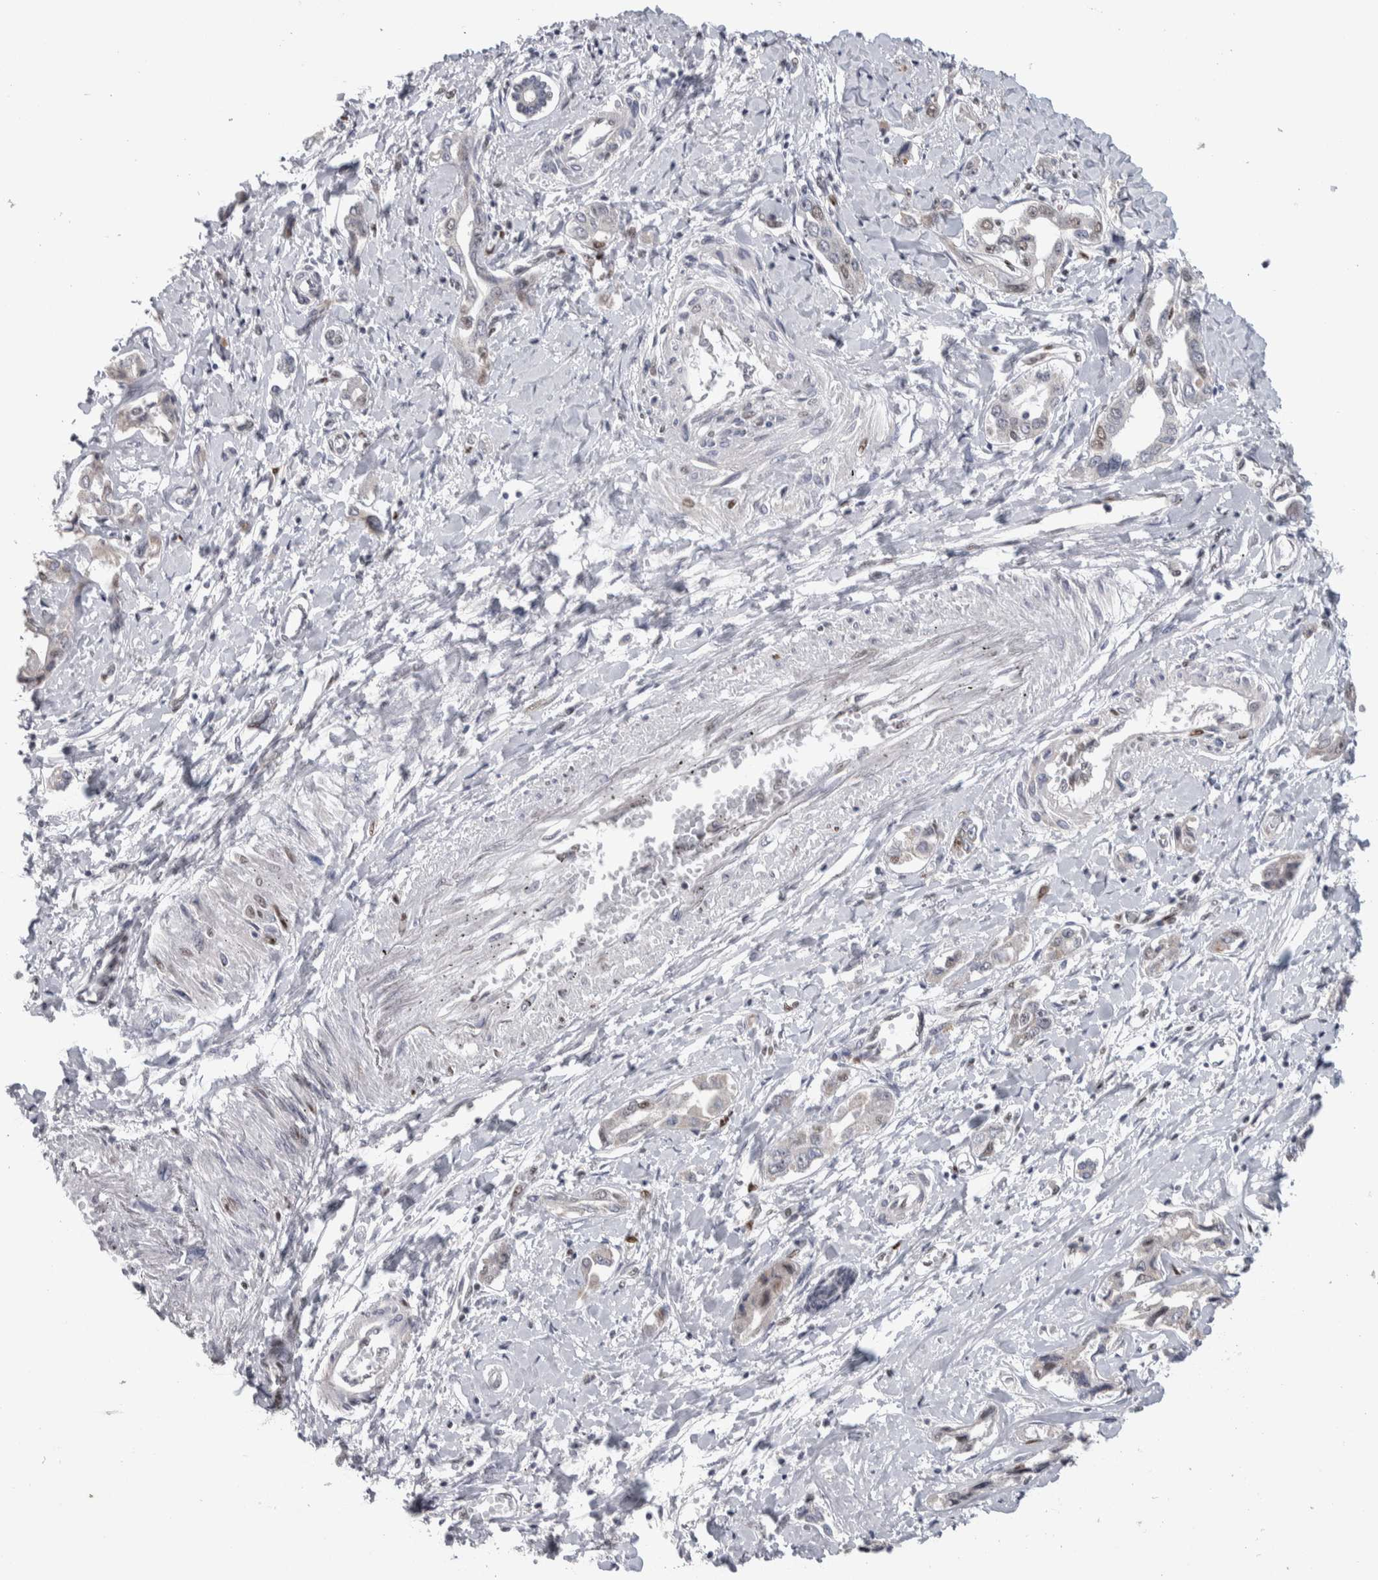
{"staining": {"intensity": "weak", "quantity": "25%-75%", "location": "nuclear"}, "tissue": "liver cancer", "cell_type": "Tumor cells", "image_type": "cancer", "snomed": [{"axis": "morphology", "description": "Cholangiocarcinoma"}, {"axis": "topography", "description": "Liver"}], "caption": "A brown stain highlights weak nuclear expression of a protein in cholangiocarcinoma (liver) tumor cells. Nuclei are stained in blue.", "gene": "HEXIM2", "patient": {"sex": "male", "age": 59}}